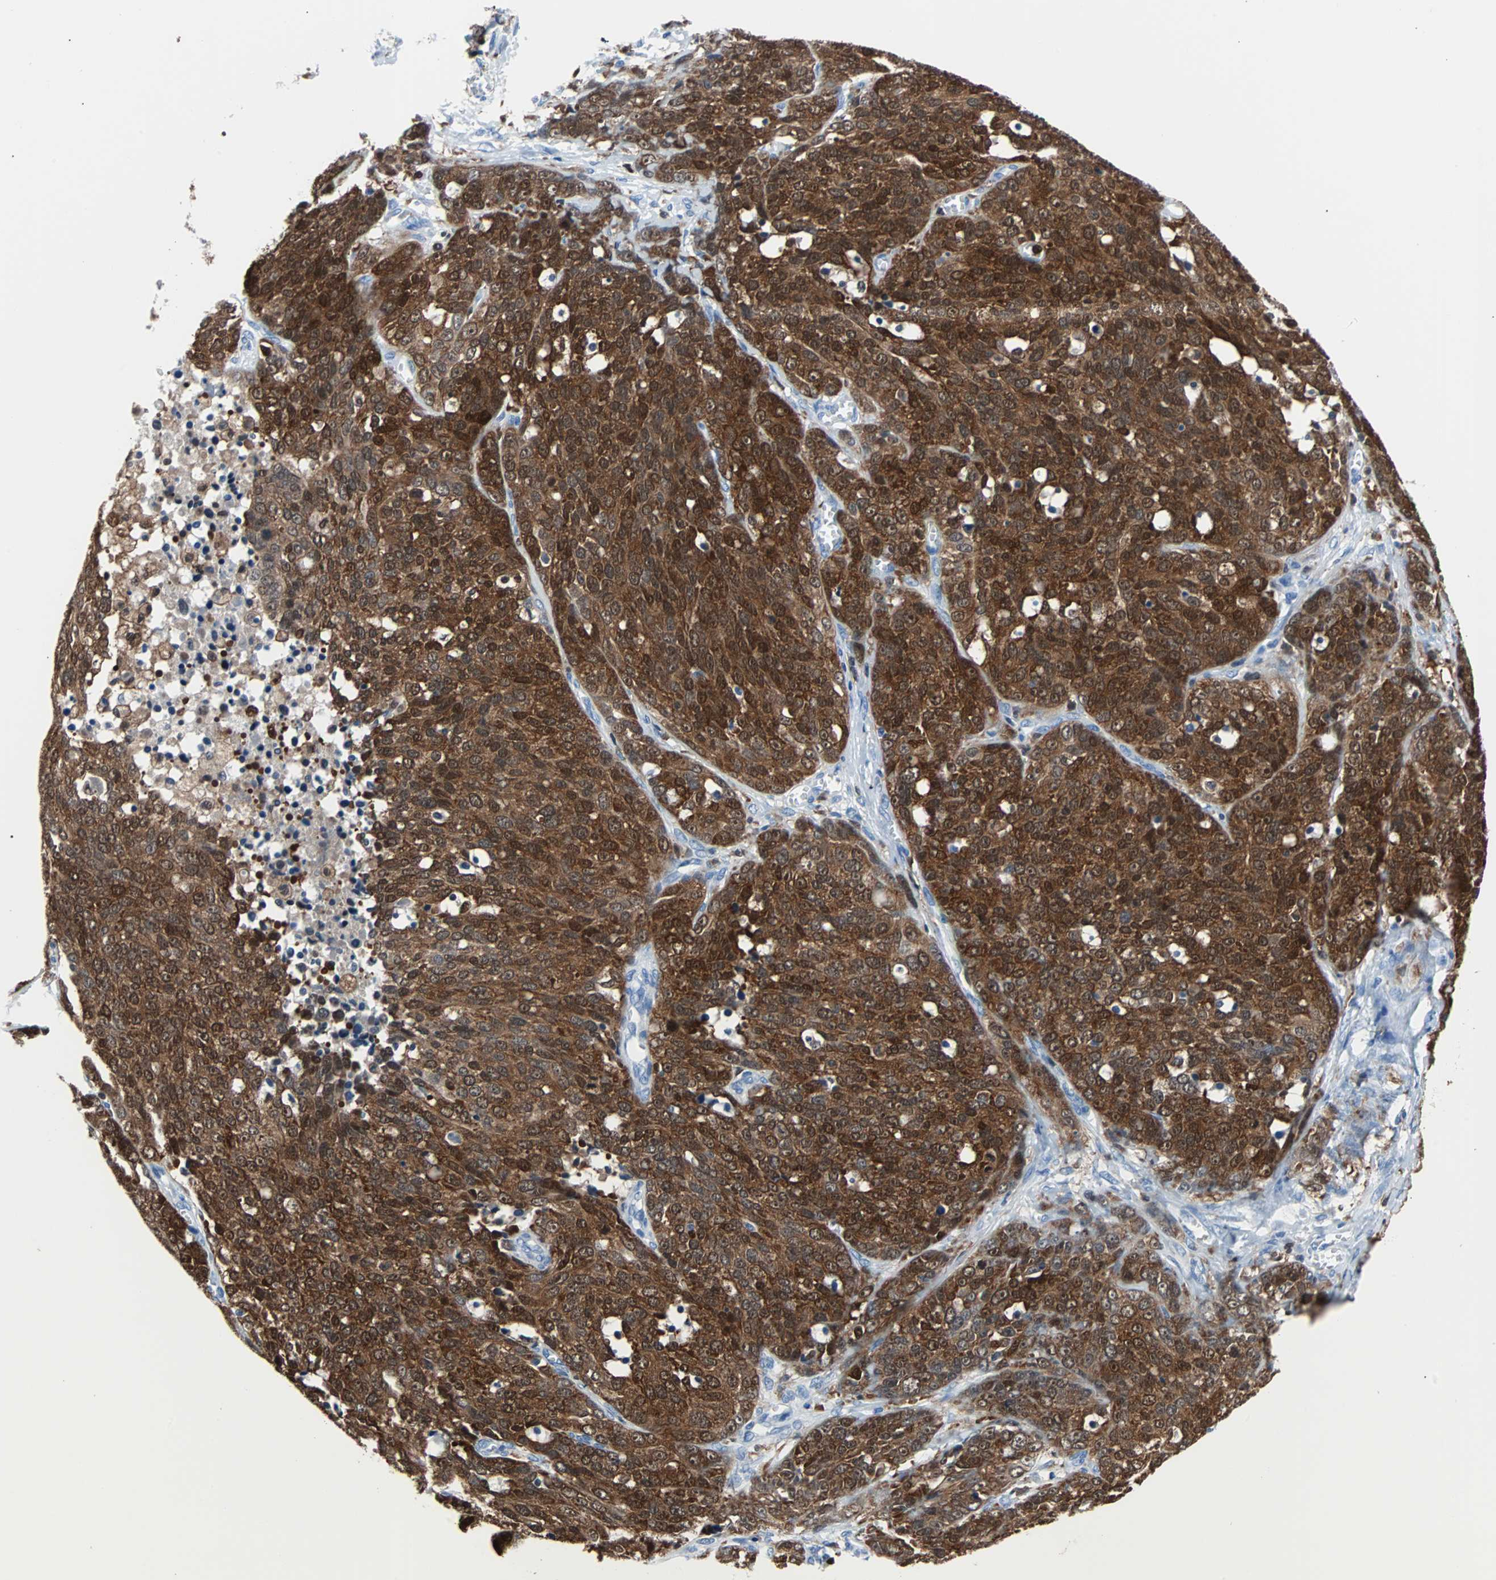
{"staining": {"intensity": "strong", "quantity": ">75%", "location": "cytoplasmic/membranous"}, "tissue": "ovarian cancer", "cell_type": "Tumor cells", "image_type": "cancer", "snomed": [{"axis": "morphology", "description": "Cystadenocarcinoma, serous, NOS"}, {"axis": "topography", "description": "Ovary"}], "caption": "Approximately >75% of tumor cells in human ovarian serous cystadenocarcinoma reveal strong cytoplasmic/membranous protein positivity as visualized by brown immunohistochemical staining.", "gene": "SYK", "patient": {"sex": "female", "age": 44}}